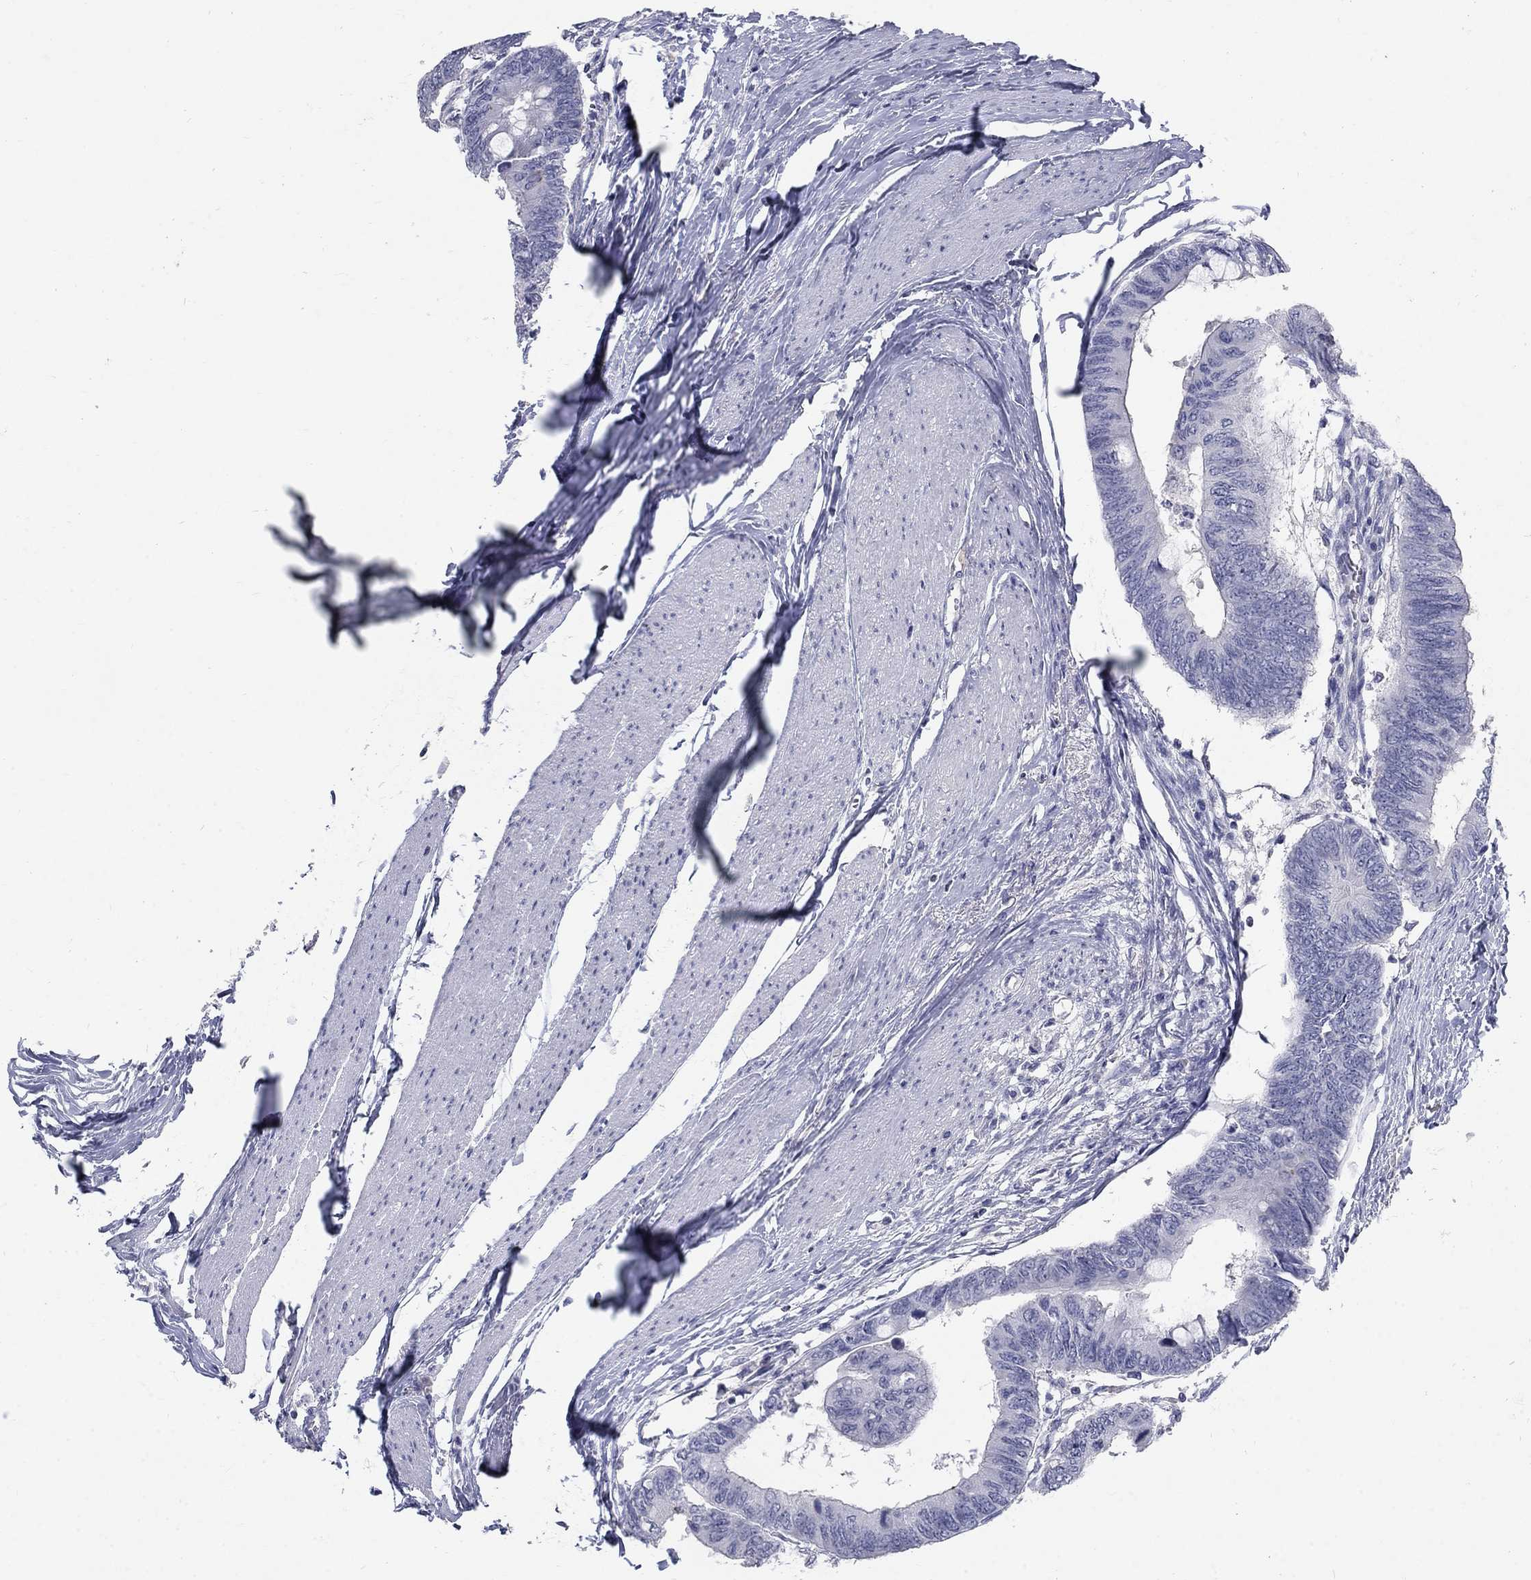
{"staining": {"intensity": "negative", "quantity": "none", "location": "none"}, "tissue": "colorectal cancer", "cell_type": "Tumor cells", "image_type": "cancer", "snomed": [{"axis": "morphology", "description": "Normal tissue, NOS"}, {"axis": "morphology", "description": "Adenocarcinoma, NOS"}, {"axis": "topography", "description": "Rectum"}, {"axis": "topography", "description": "Peripheral nerve tissue"}], "caption": "An image of human colorectal adenocarcinoma is negative for staining in tumor cells.", "gene": "PTH1R", "patient": {"sex": "male", "age": 92}}